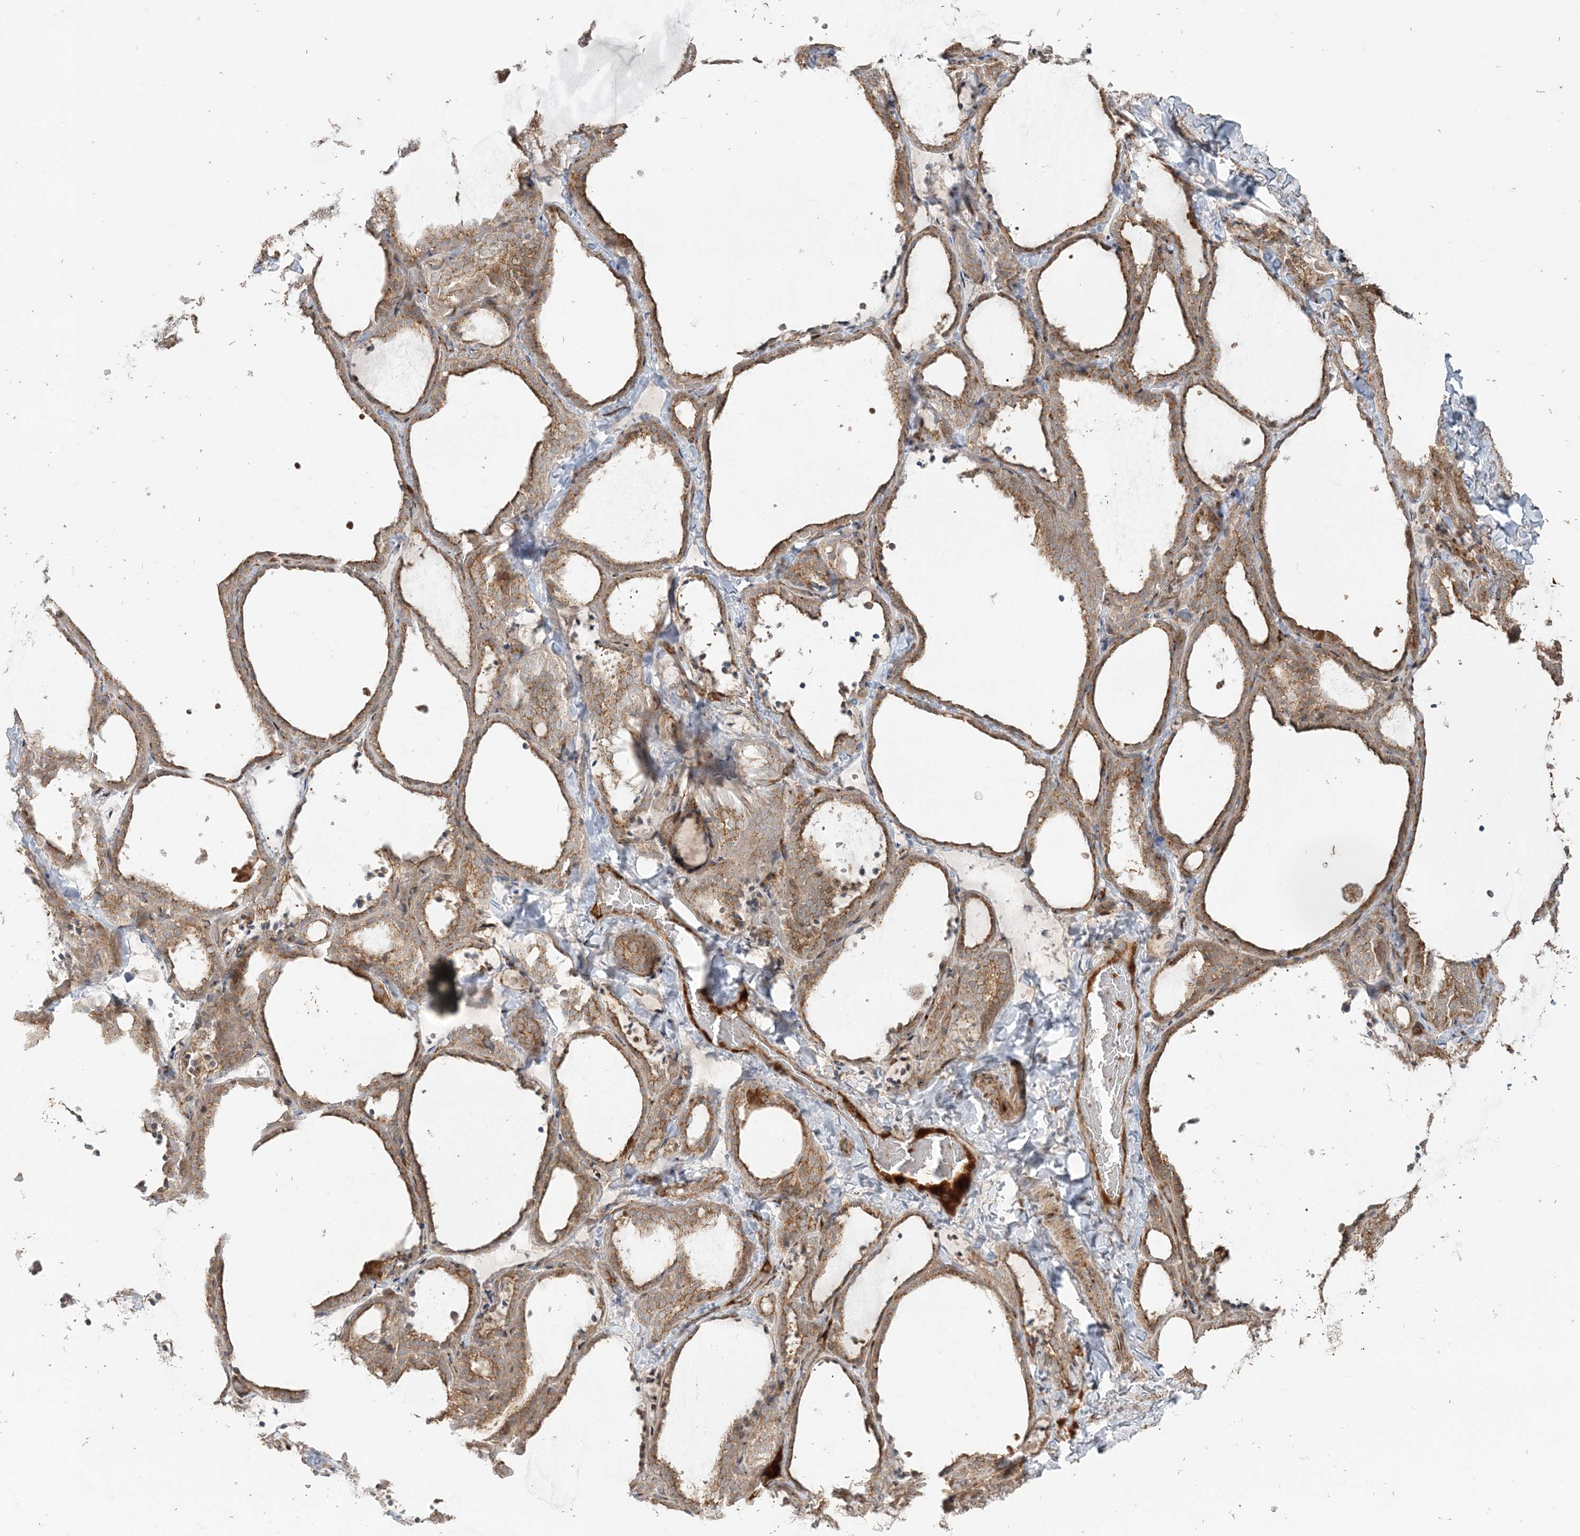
{"staining": {"intensity": "moderate", "quantity": ">75%", "location": "cytoplasmic/membranous"}, "tissue": "thyroid gland", "cell_type": "Glandular cells", "image_type": "normal", "snomed": [{"axis": "morphology", "description": "Normal tissue, NOS"}, {"axis": "topography", "description": "Thyroid gland"}], "caption": "A brown stain labels moderate cytoplasmic/membranous positivity of a protein in glandular cells of unremarkable thyroid gland.", "gene": "ABCC3", "patient": {"sex": "female", "age": 22}}